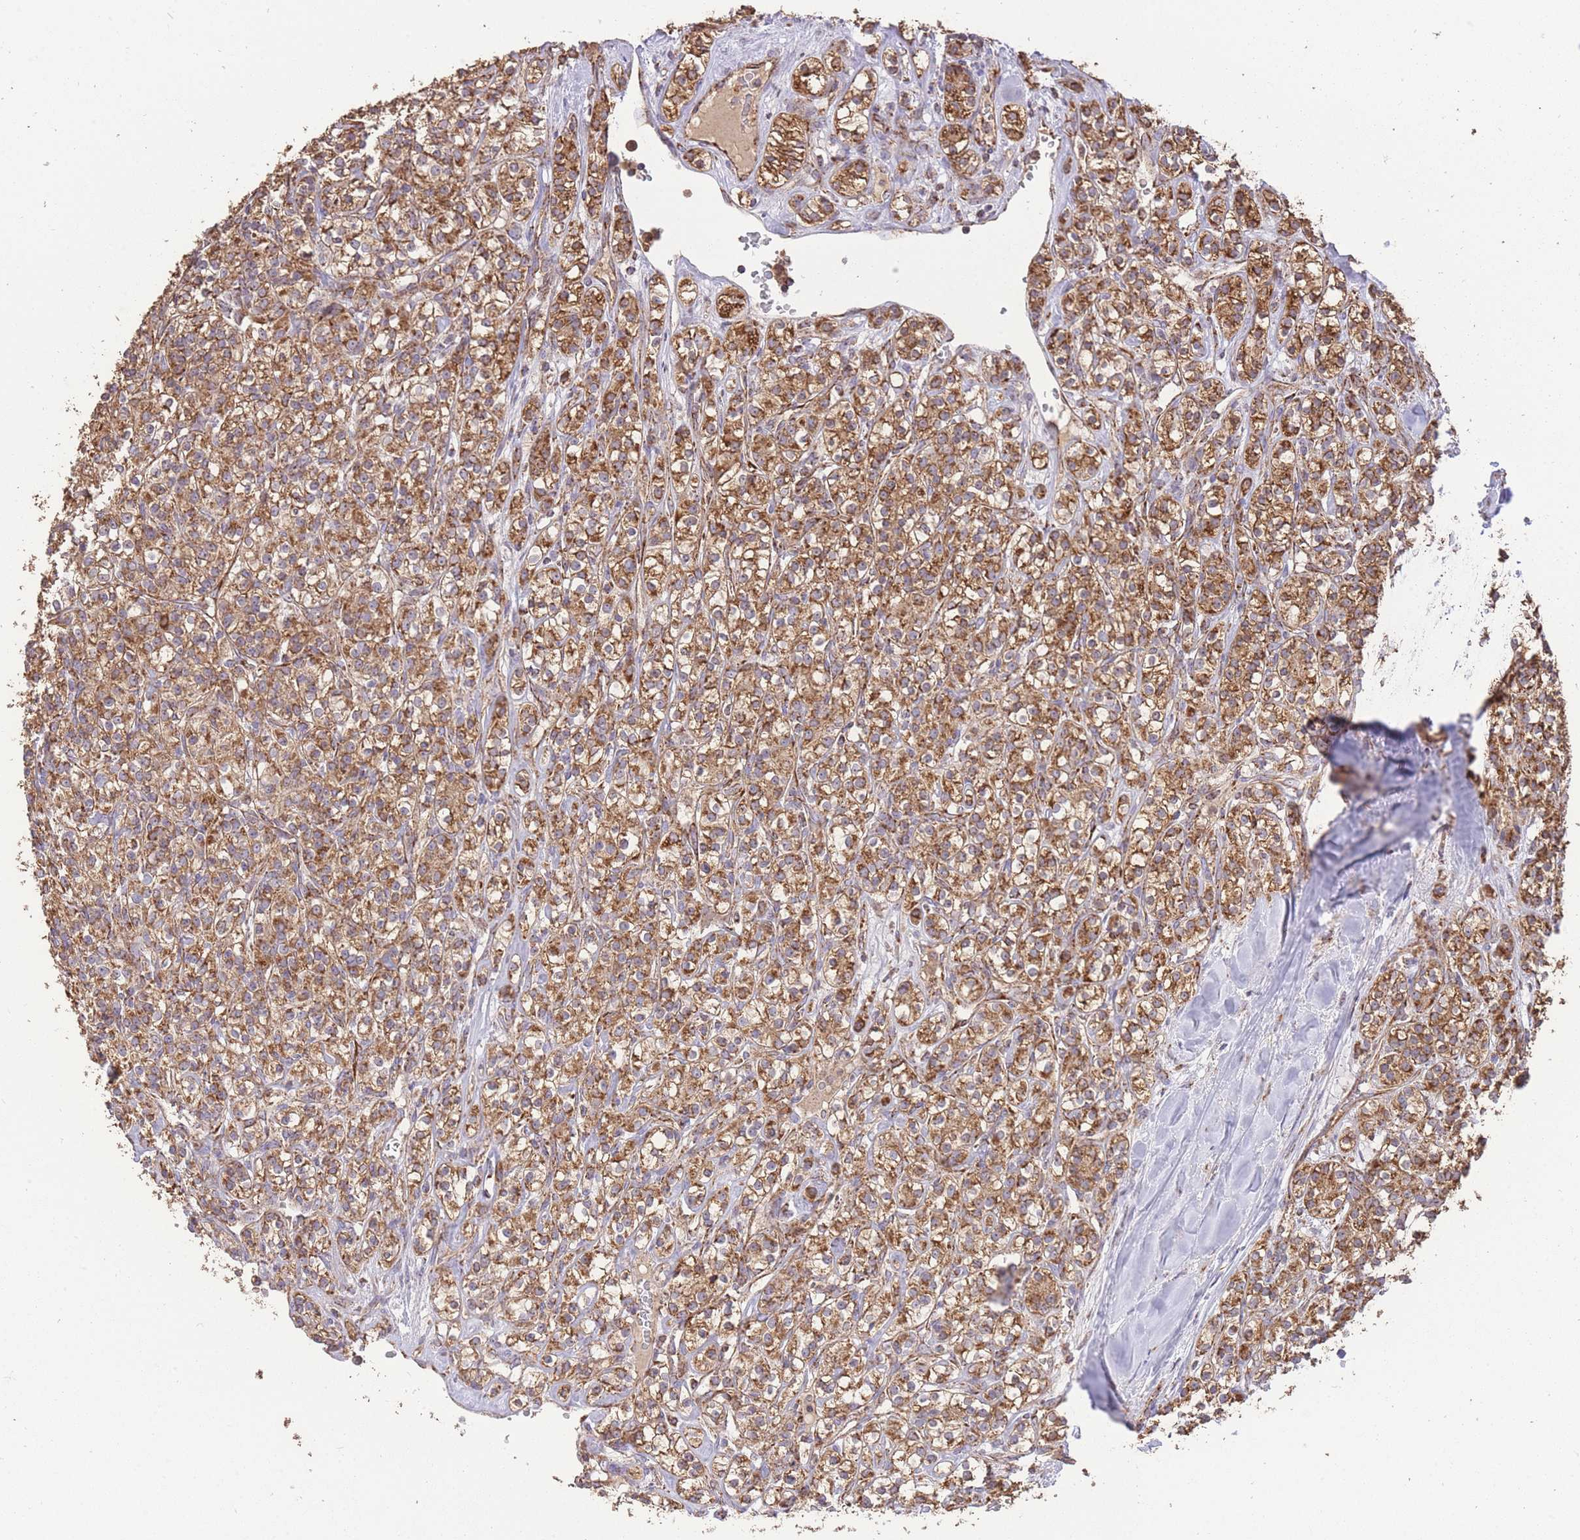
{"staining": {"intensity": "moderate", "quantity": ">75%", "location": "cytoplasmic/membranous"}, "tissue": "renal cancer", "cell_type": "Tumor cells", "image_type": "cancer", "snomed": [{"axis": "morphology", "description": "Adenocarcinoma, NOS"}, {"axis": "topography", "description": "Kidney"}], "caption": "Immunohistochemical staining of human adenocarcinoma (renal) reveals medium levels of moderate cytoplasmic/membranous staining in approximately >75% of tumor cells.", "gene": "PREP", "patient": {"sex": "male", "age": 77}}